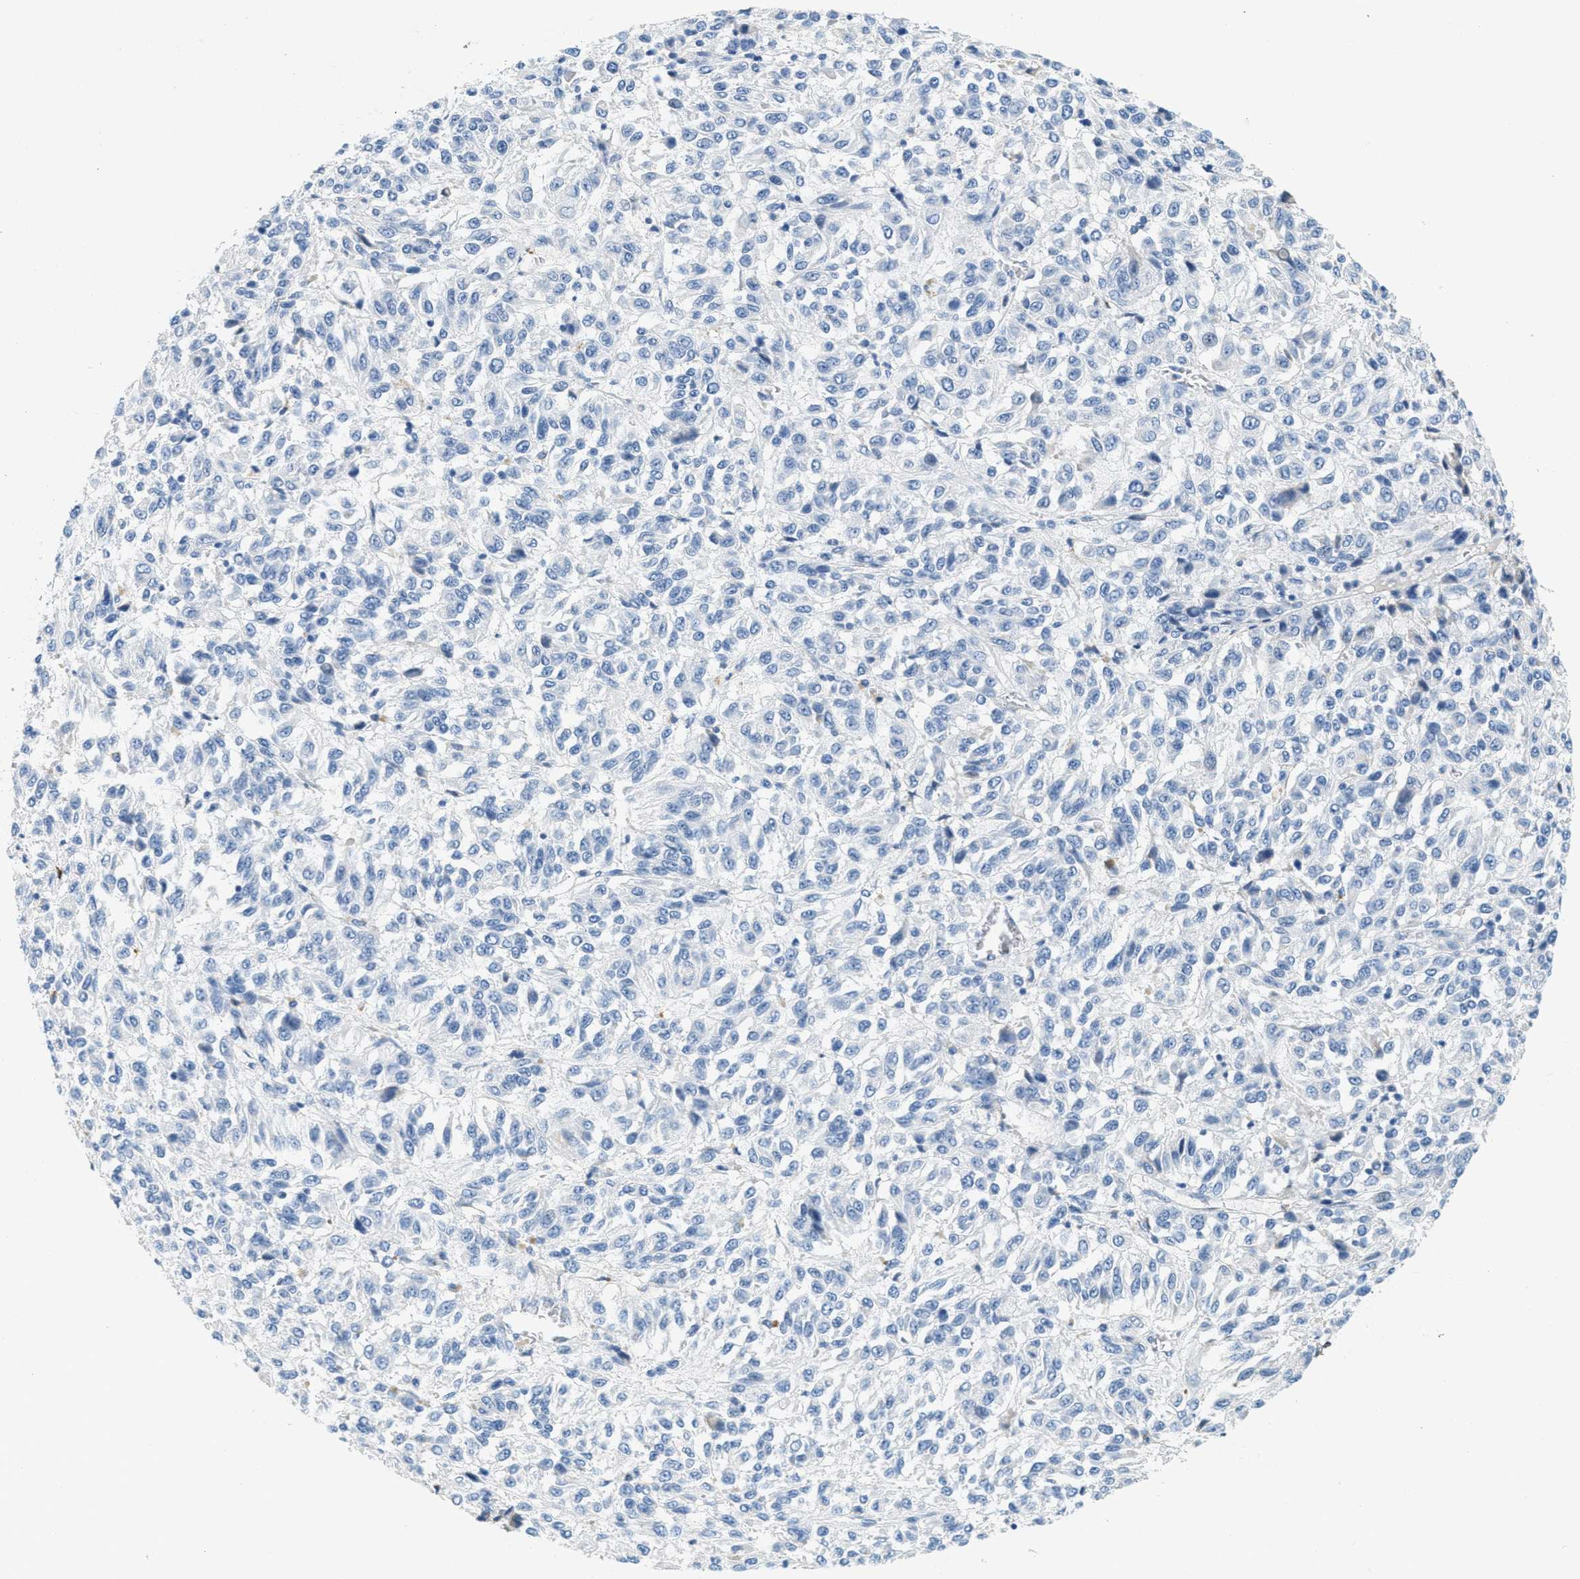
{"staining": {"intensity": "negative", "quantity": "none", "location": "none"}, "tissue": "melanoma", "cell_type": "Tumor cells", "image_type": "cancer", "snomed": [{"axis": "morphology", "description": "Malignant melanoma, Metastatic site"}, {"axis": "topography", "description": "Lung"}], "caption": "Tumor cells show no significant protein positivity in melanoma.", "gene": "LCN2", "patient": {"sex": "male", "age": 64}}